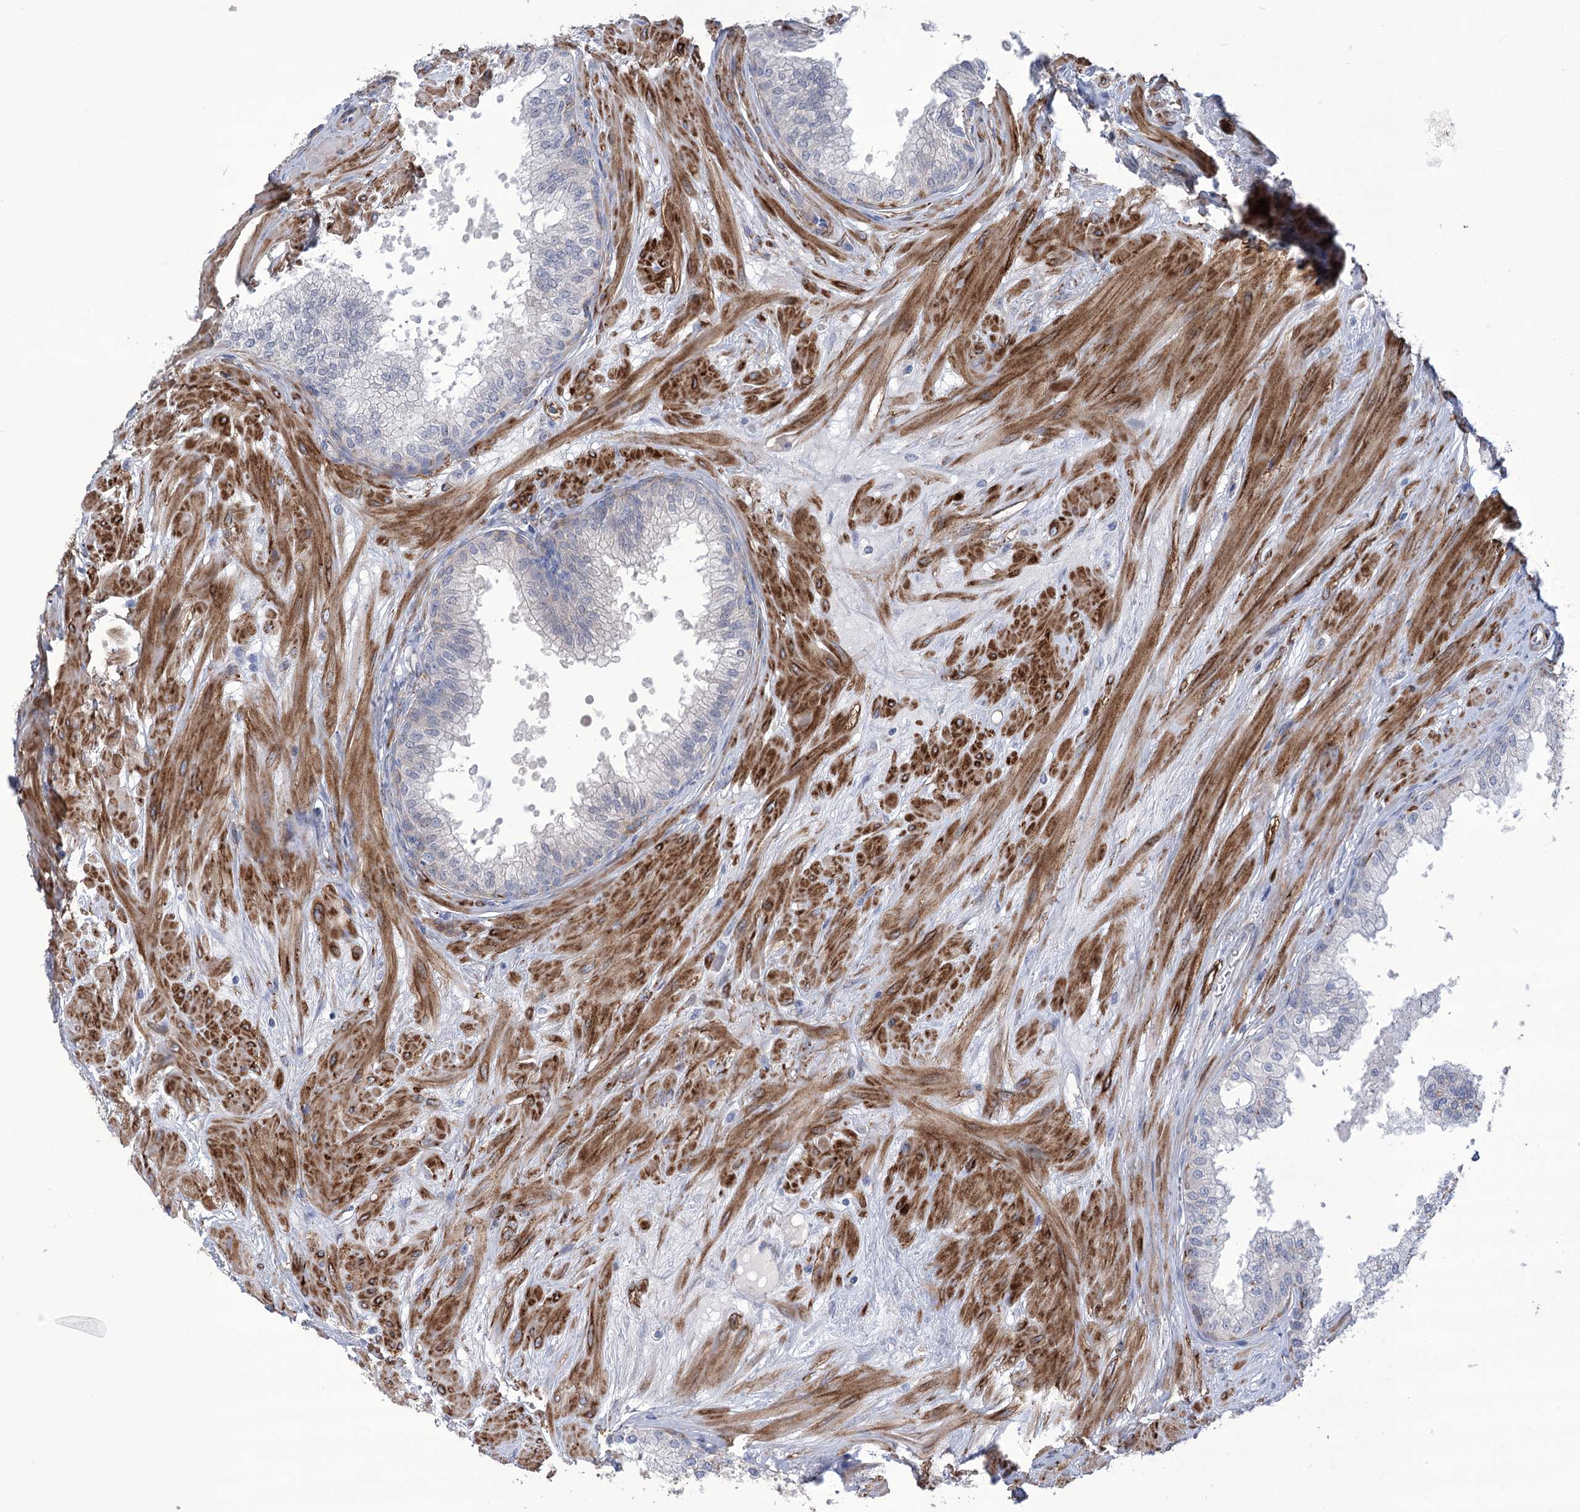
{"staining": {"intensity": "negative", "quantity": "none", "location": "none"}, "tissue": "prostate", "cell_type": "Glandular cells", "image_type": "normal", "snomed": [{"axis": "morphology", "description": "Normal tissue, NOS"}, {"axis": "topography", "description": "Prostate"}], "caption": "Immunohistochemistry of unremarkable prostate displays no expression in glandular cells. (Immunohistochemistry (ihc), brightfield microscopy, high magnification).", "gene": "ANGPTL3", "patient": {"sex": "male", "age": 60}}